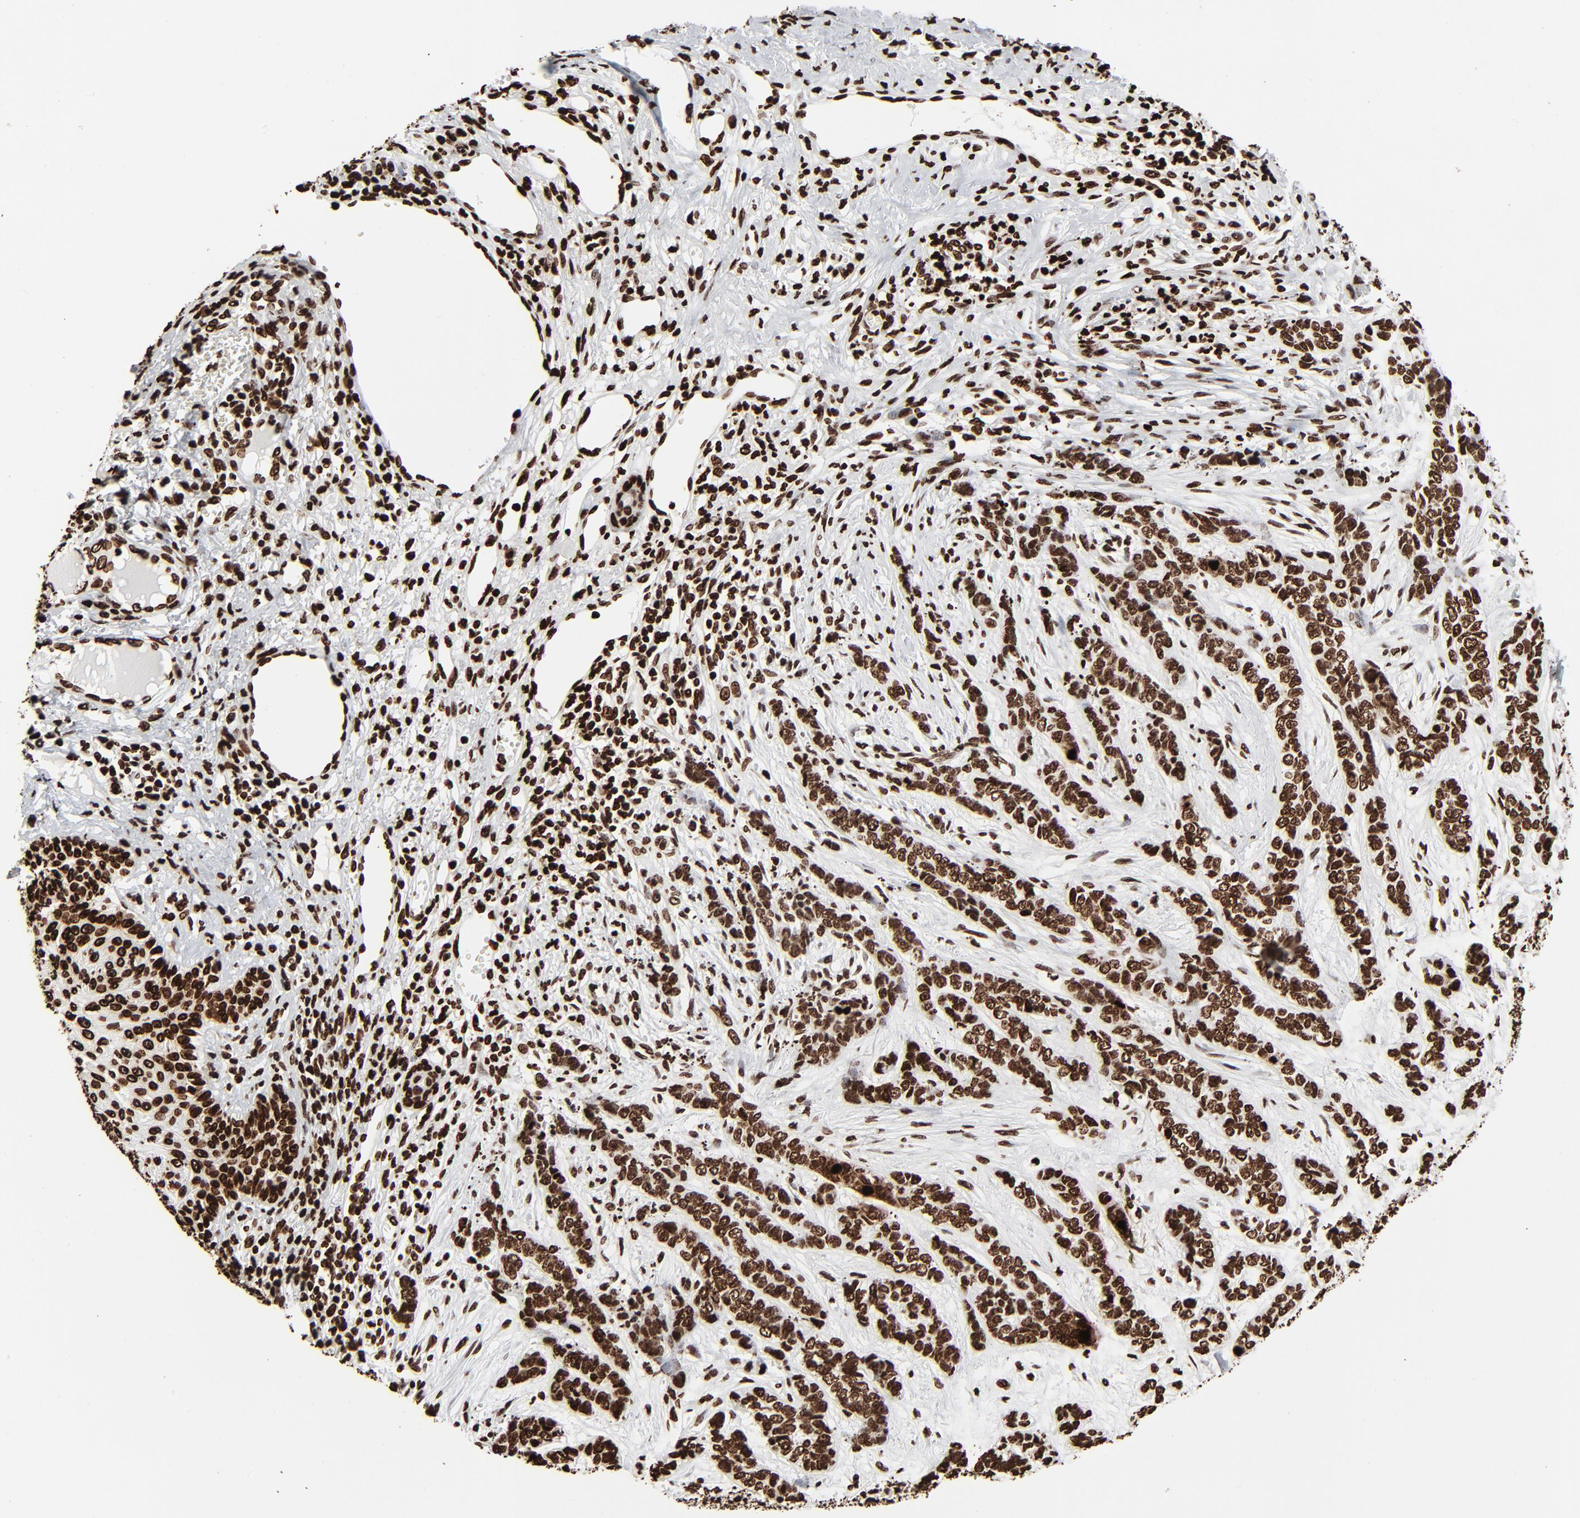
{"staining": {"intensity": "strong", "quantity": ">75%", "location": "nuclear"}, "tissue": "skin cancer", "cell_type": "Tumor cells", "image_type": "cancer", "snomed": [{"axis": "morphology", "description": "Basal cell carcinoma"}, {"axis": "topography", "description": "Skin"}], "caption": "Brown immunohistochemical staining in basal cell carcinoma (skin) shows strong nuclear staining in about >75% of tumor cells. (DAB IHC with brightfield microscopy, high magnification).", "gene": "H3-4", "patient": {"sex": "female", "age": 64}}